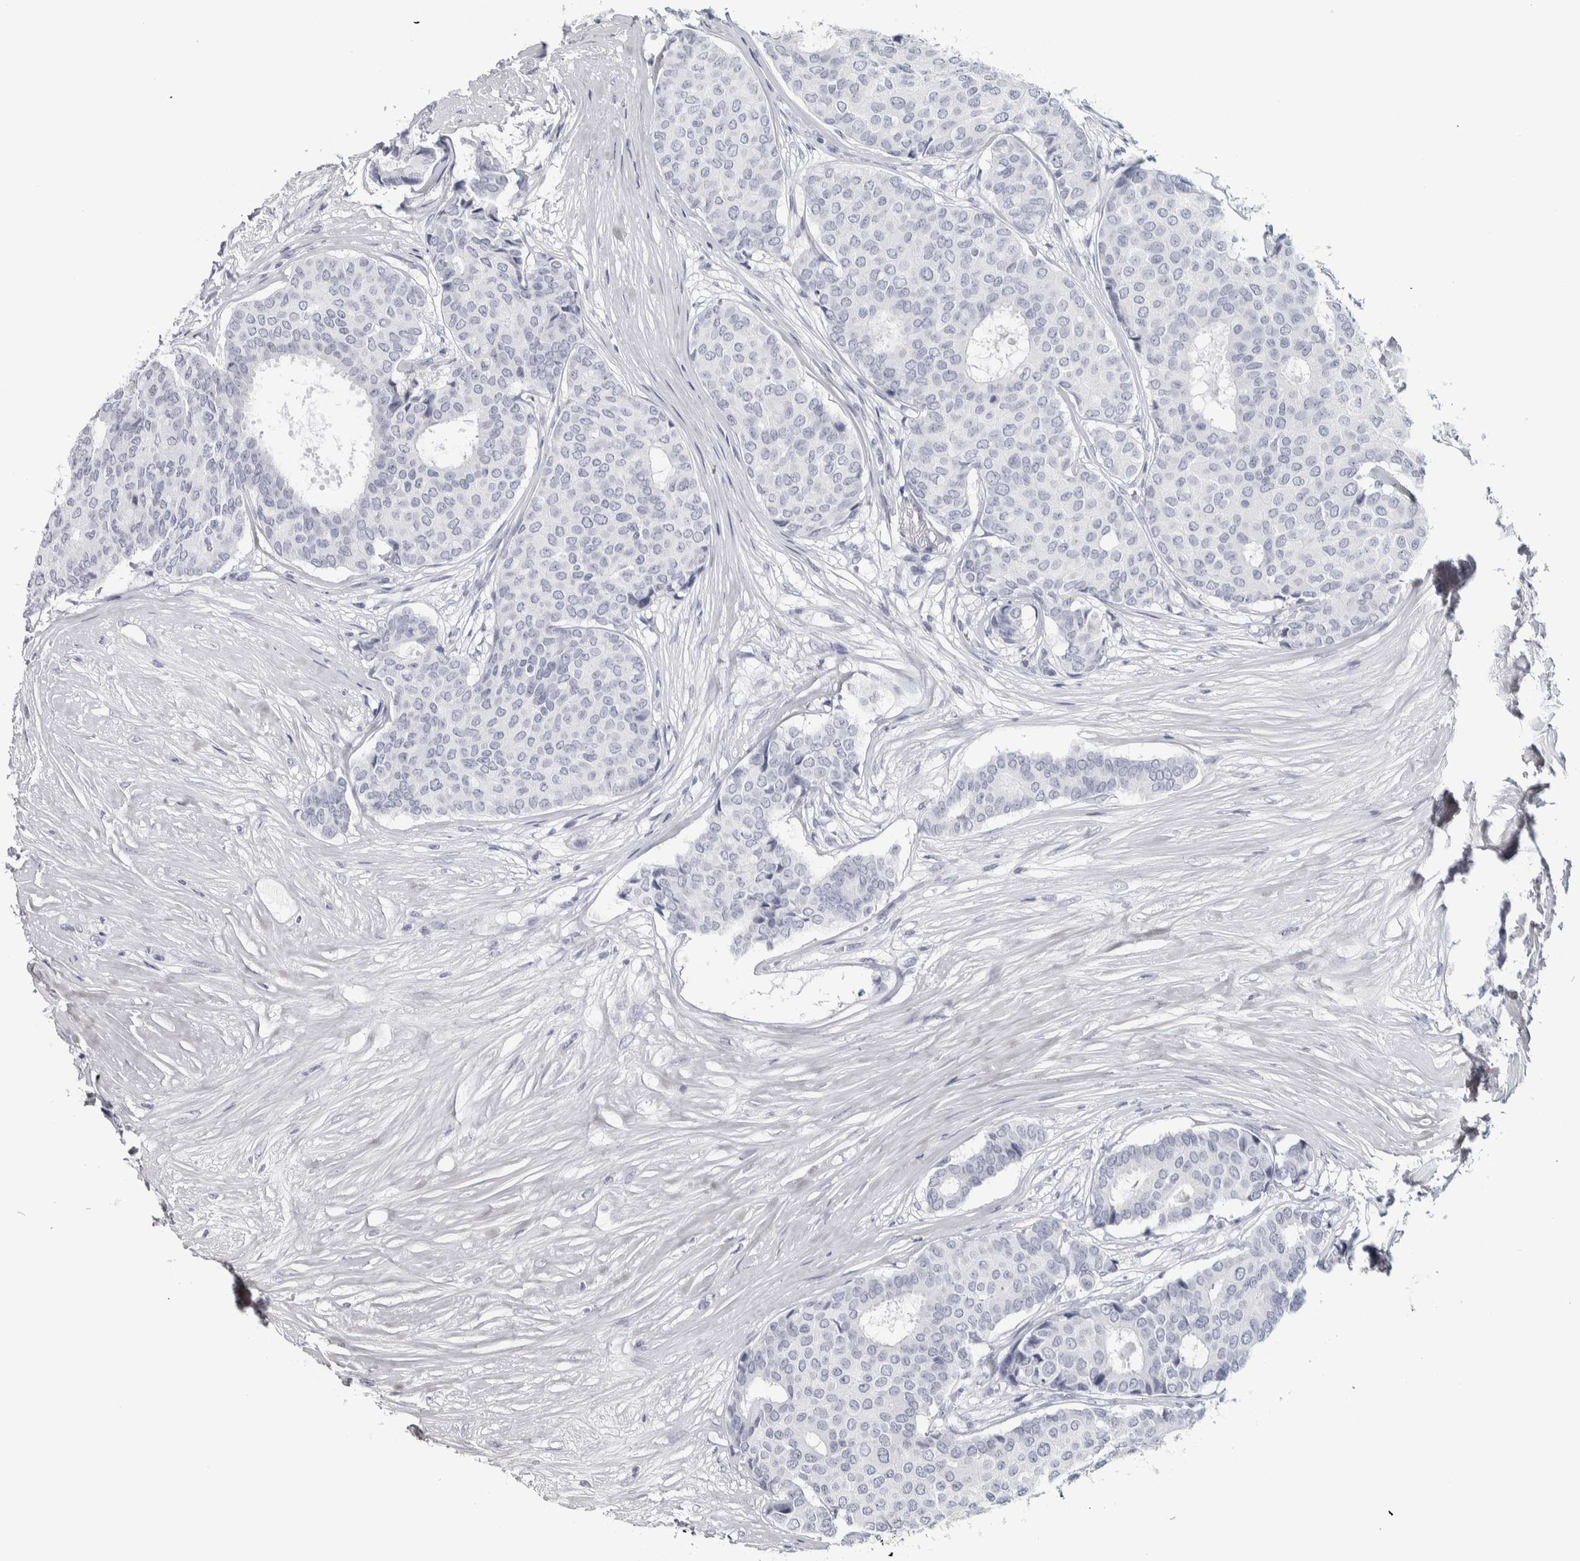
{"staining": {"intensity": "negative", "quantity": "none", "location": "none"}, "tissue": "breast cancer", "cell_type": "Tumor cells", "image_type": "cancer", "snomed": [{"axis": "morphology", "description": "Duct carcinoma"}, {"axis": "topography", "description": "Breast"}], "caption": "There is no significant expression in tumor cells of breast cancer (intraductal carcinoma).", "gene": "NECAB1", "patient": {"sex": "female", "age": 75}}